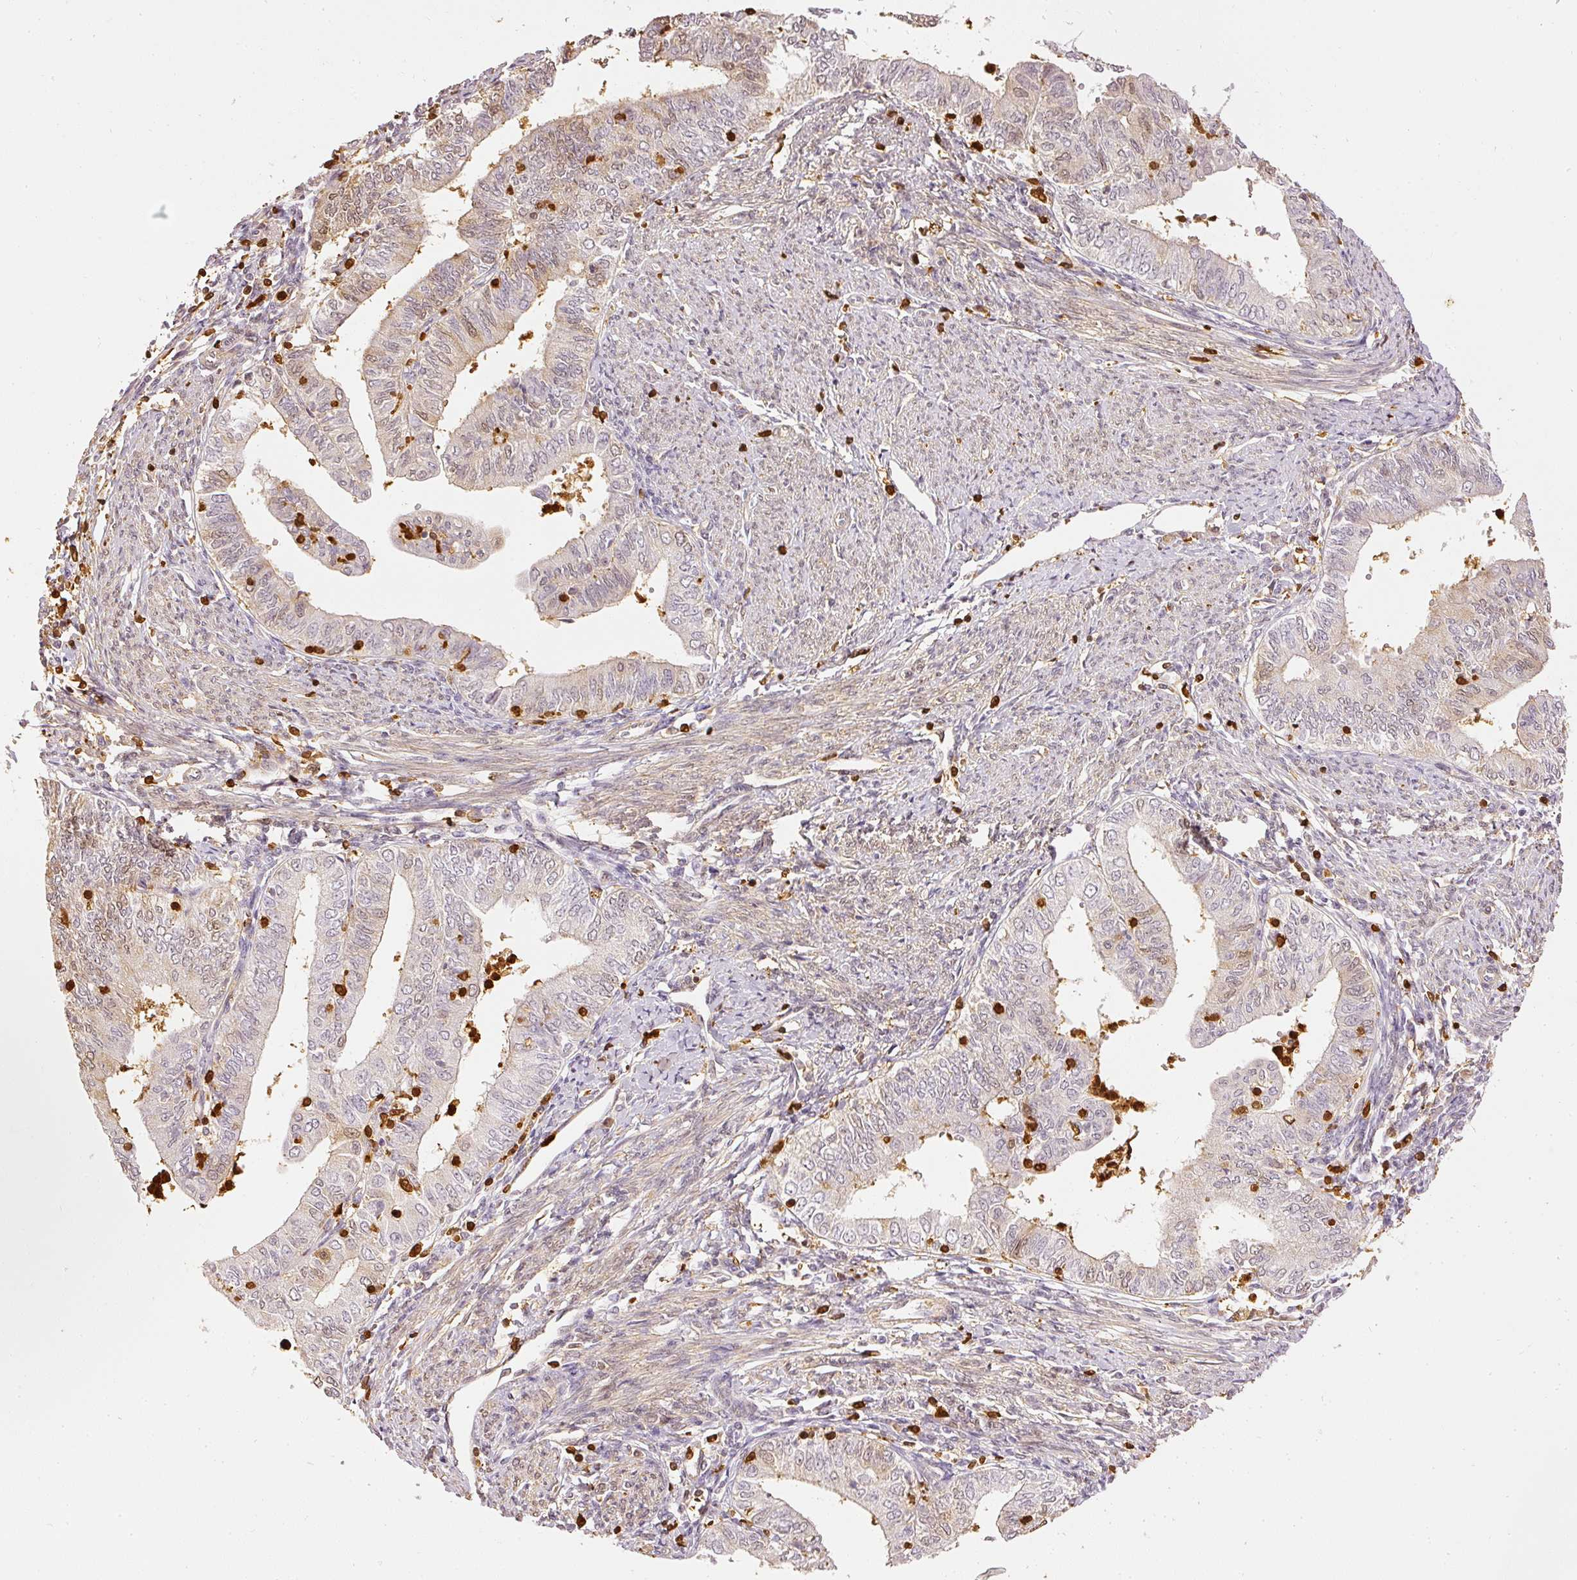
{"staining": {"intensity": "weak", "quantity": "<25%", "location": "cytoplasmic/membranous,nuclear"}, "tissue": "endometrial cancer", "cell_type": "Tumor cells", "image_type": "cancer", "snomed": [{"axis": "morphology", "description": "Adenocarcinoma, NOS"}, {"axis": "topography", "description": "Endometrium"}], "caption": "This histopathology image is of endometrial cancer stained with immunohistochemistry to label a protein in brown with the nuclei are counter-stained blue. There is no staining in tumor cells.", "gene": "PFN1", "patient": {"sex": "female", "age": 66}}